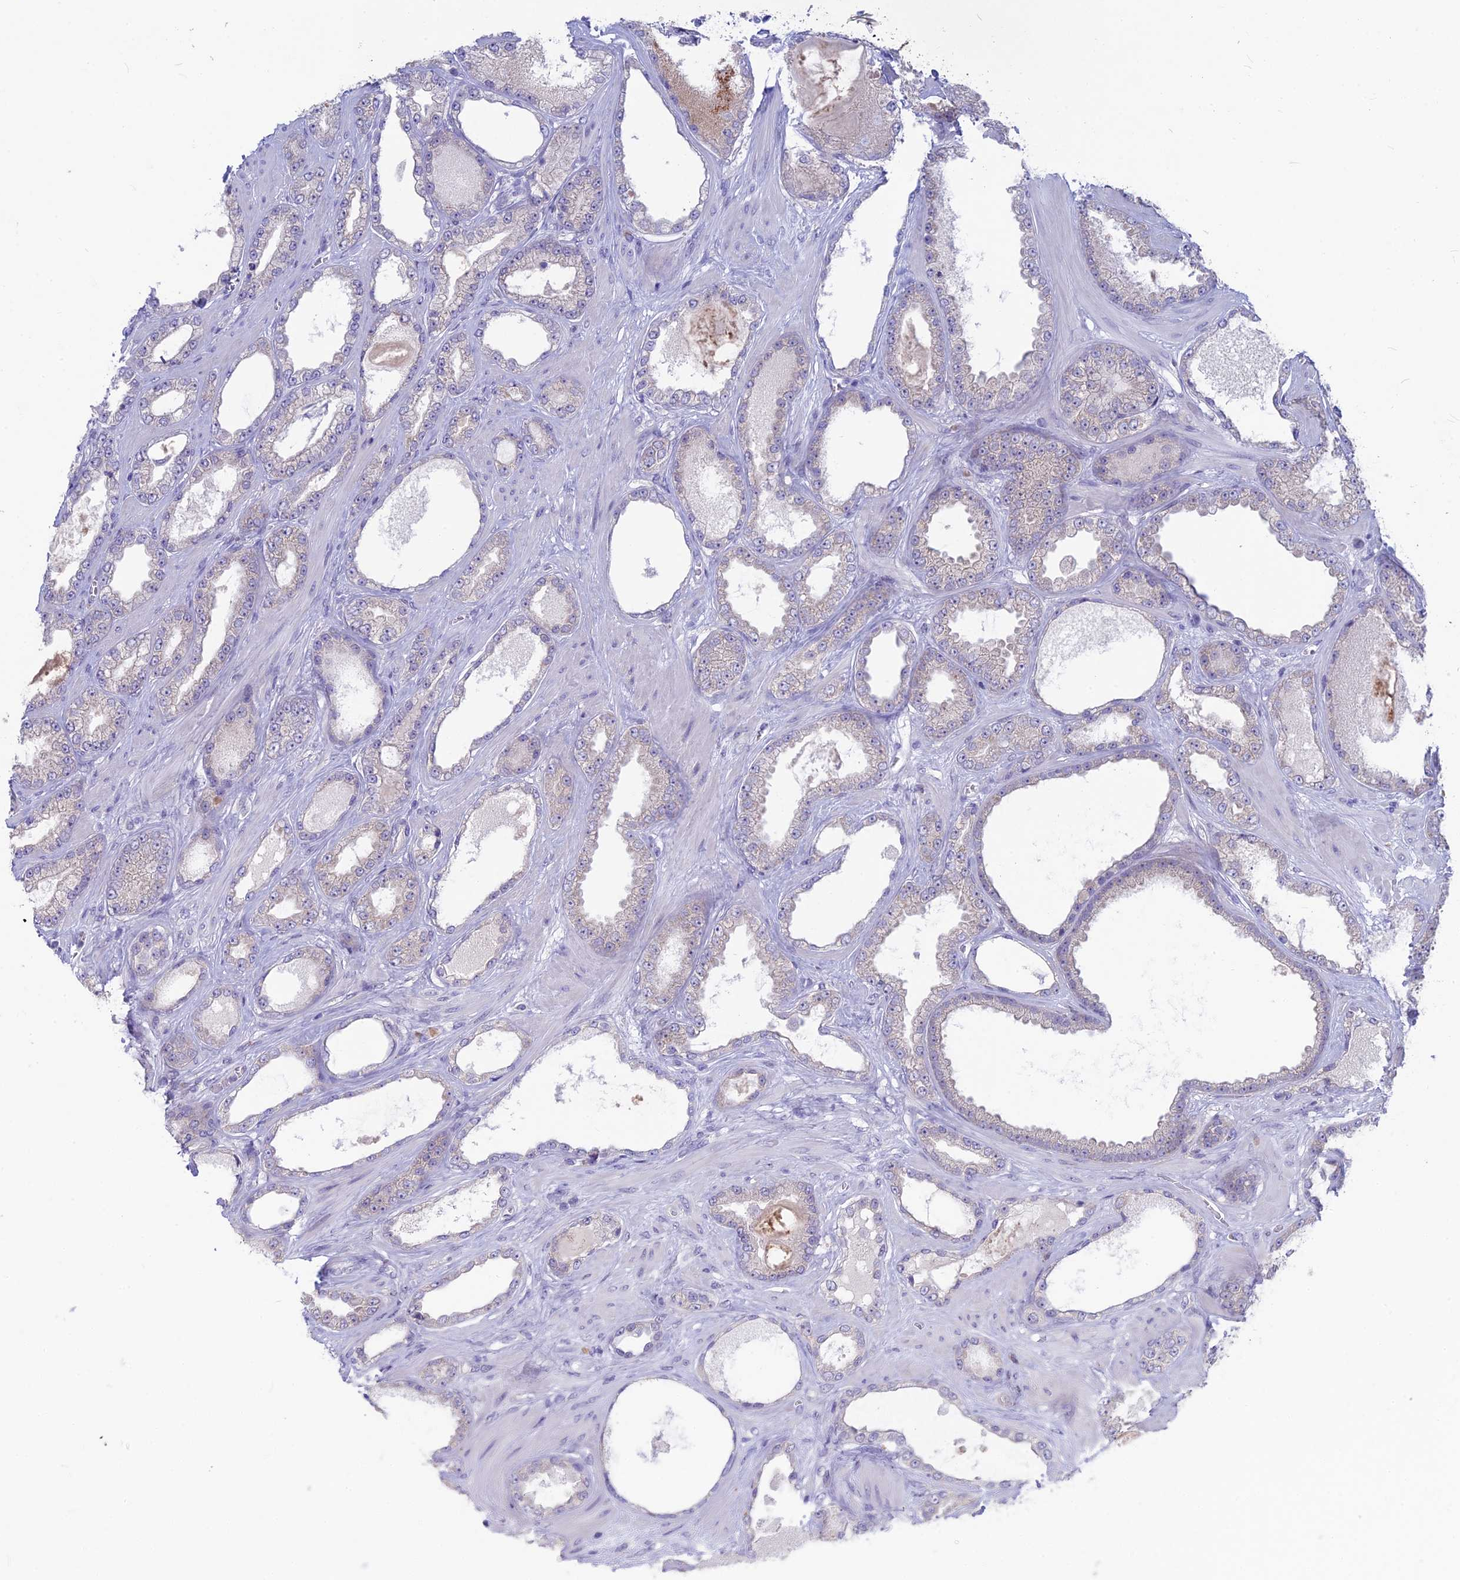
{"staining": {"intensity": "negative", "quantity": "none", "location": "none"}, "tissue": "prostate cancer", "cell_type": "Tumor cells", "image_type": "cancer", "snomed": [{"axis": "morphology", "description": "Adenocarcinoma, Low grade"}, {"axis": "topography", "description": "Prostate"}], "caption": "An image of adenocarcinoma (low-grade) (prostate) stained for a protein displays no brown staining in tumor cells.", "gene": "SNTN", "patient": {"sex": "male", "age": 57}}